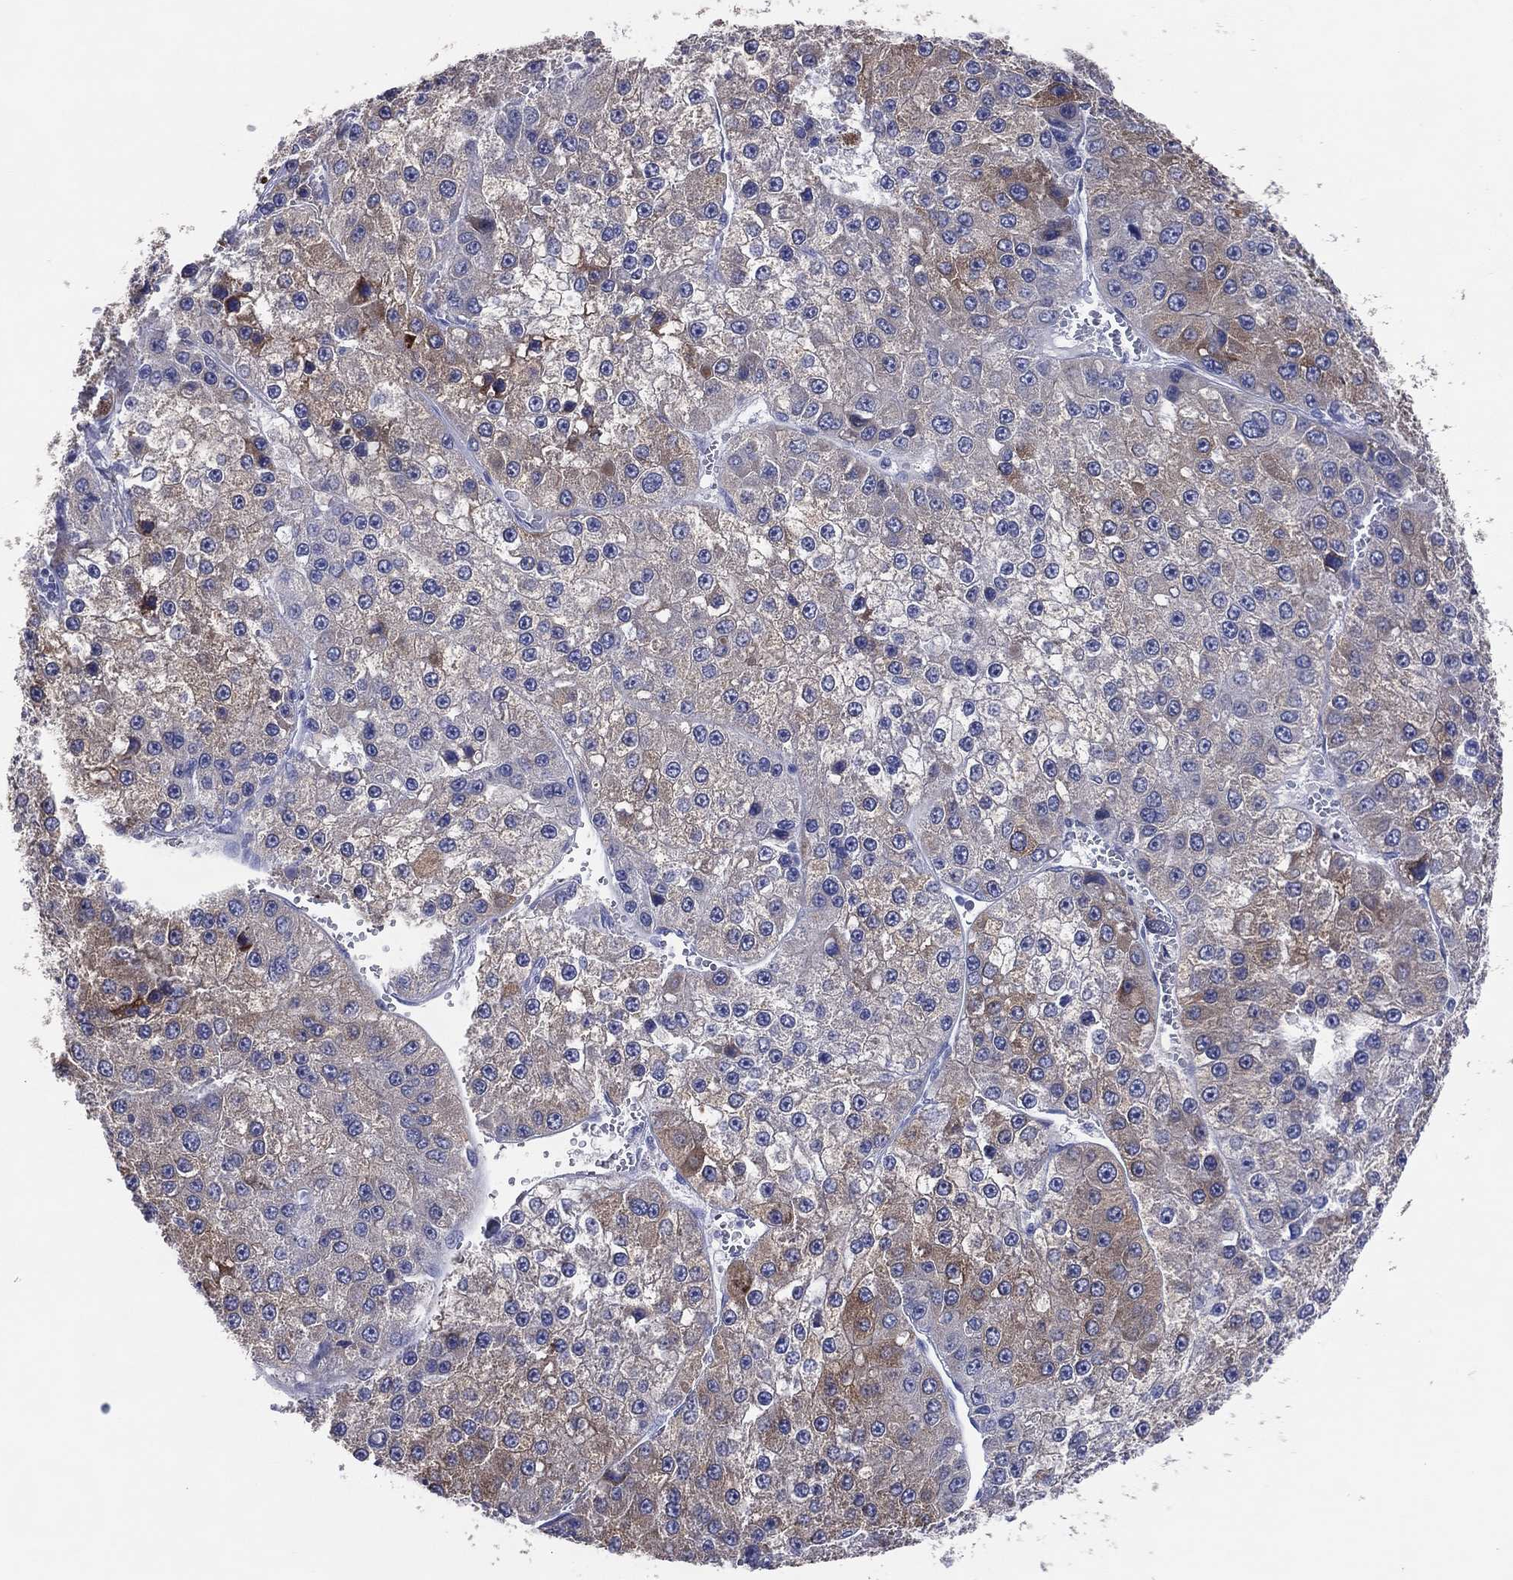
{"staining": {"intensity": "moderate", "quantity": "<25%", "location": "cytoplasmic/membranous"}, "tissue": "liver cancer", "cell_type": "Tumor cells", "image_type": "cancer", "snomed": [{"axis": "morphology", "description": "Carcinoma, Hepatocellular, NOS"}, {"axis": "topography", "description": "Liver"}], "caption": "The micrograph displays staining of liver hepatocellular carcinoma, revealing moderate cytoplasmic/membranous protein expression (brown color) within tumor cells.", "gene": "DNAH6", "patient": {"sex": "female", "age": 73}}